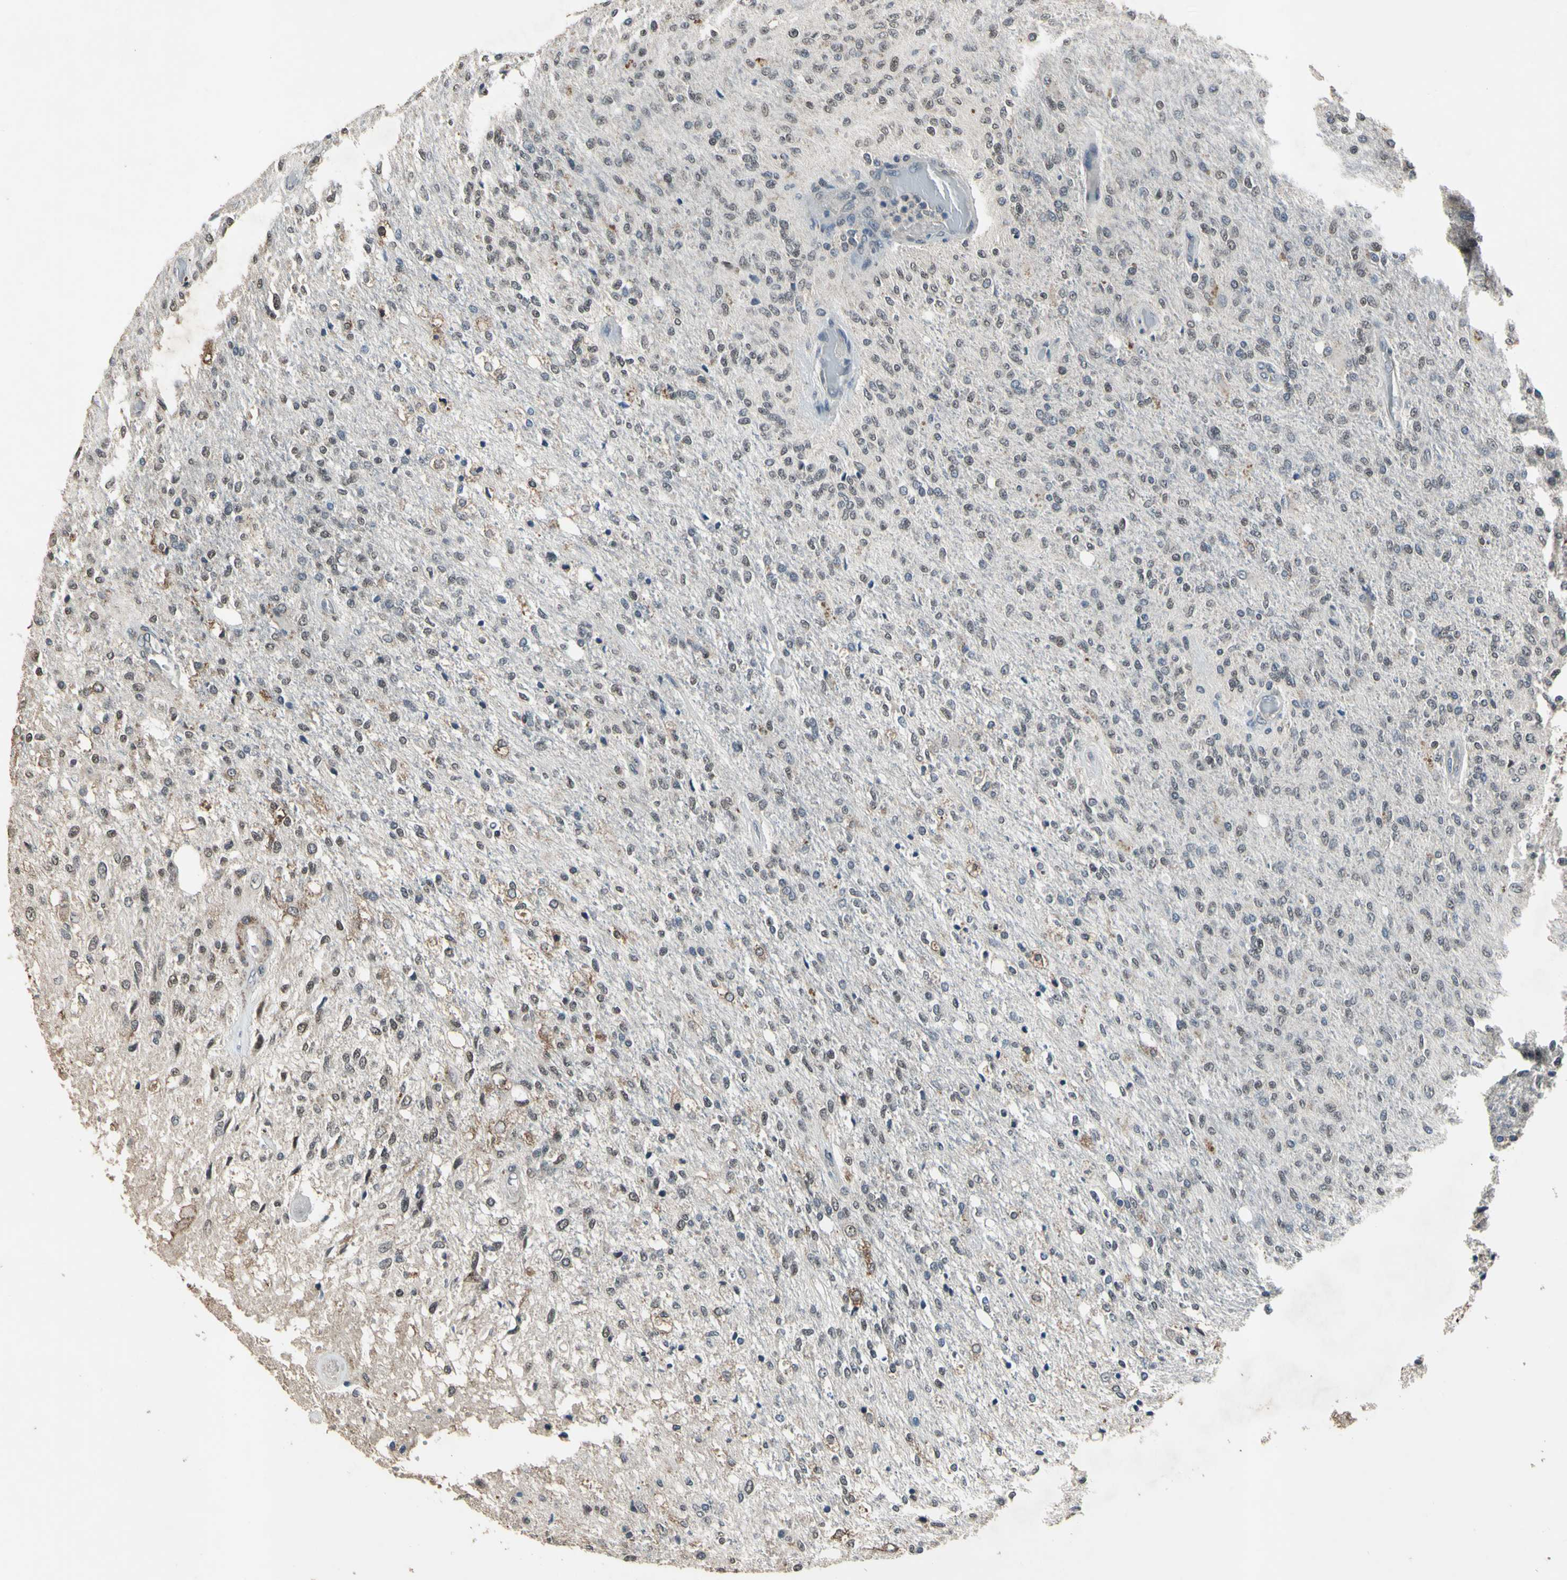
{"staining": {"intensity": "weak", "quantity": "25%-75%", "location": "nuclear"}, "tissue": "glioma", "cell_type": "Tumor cells", "image_type": "cancer", "snomed": [{"axis": "morphology", "description": "Normal tissue, NOS"}, {"axis": "morphology", "description": "Glioma, malignant, High grade"}, {"axis": "topography", "description": "Cerebral cortex"}], "caption": "Malignant glioma (high-grade) tissue exhibits weak nuclear expression in about 25%-75% of tumor cells, visualized by immunohistochemistry. The protein of interest is stained brown, and the nuclei are stained in blue (DAB (3,3'-diaminobenzidine) IHC with brightfield microscopy, high magnification).", "gene": "ZNF174", "patient": {"sex": "male", "age": 77}}